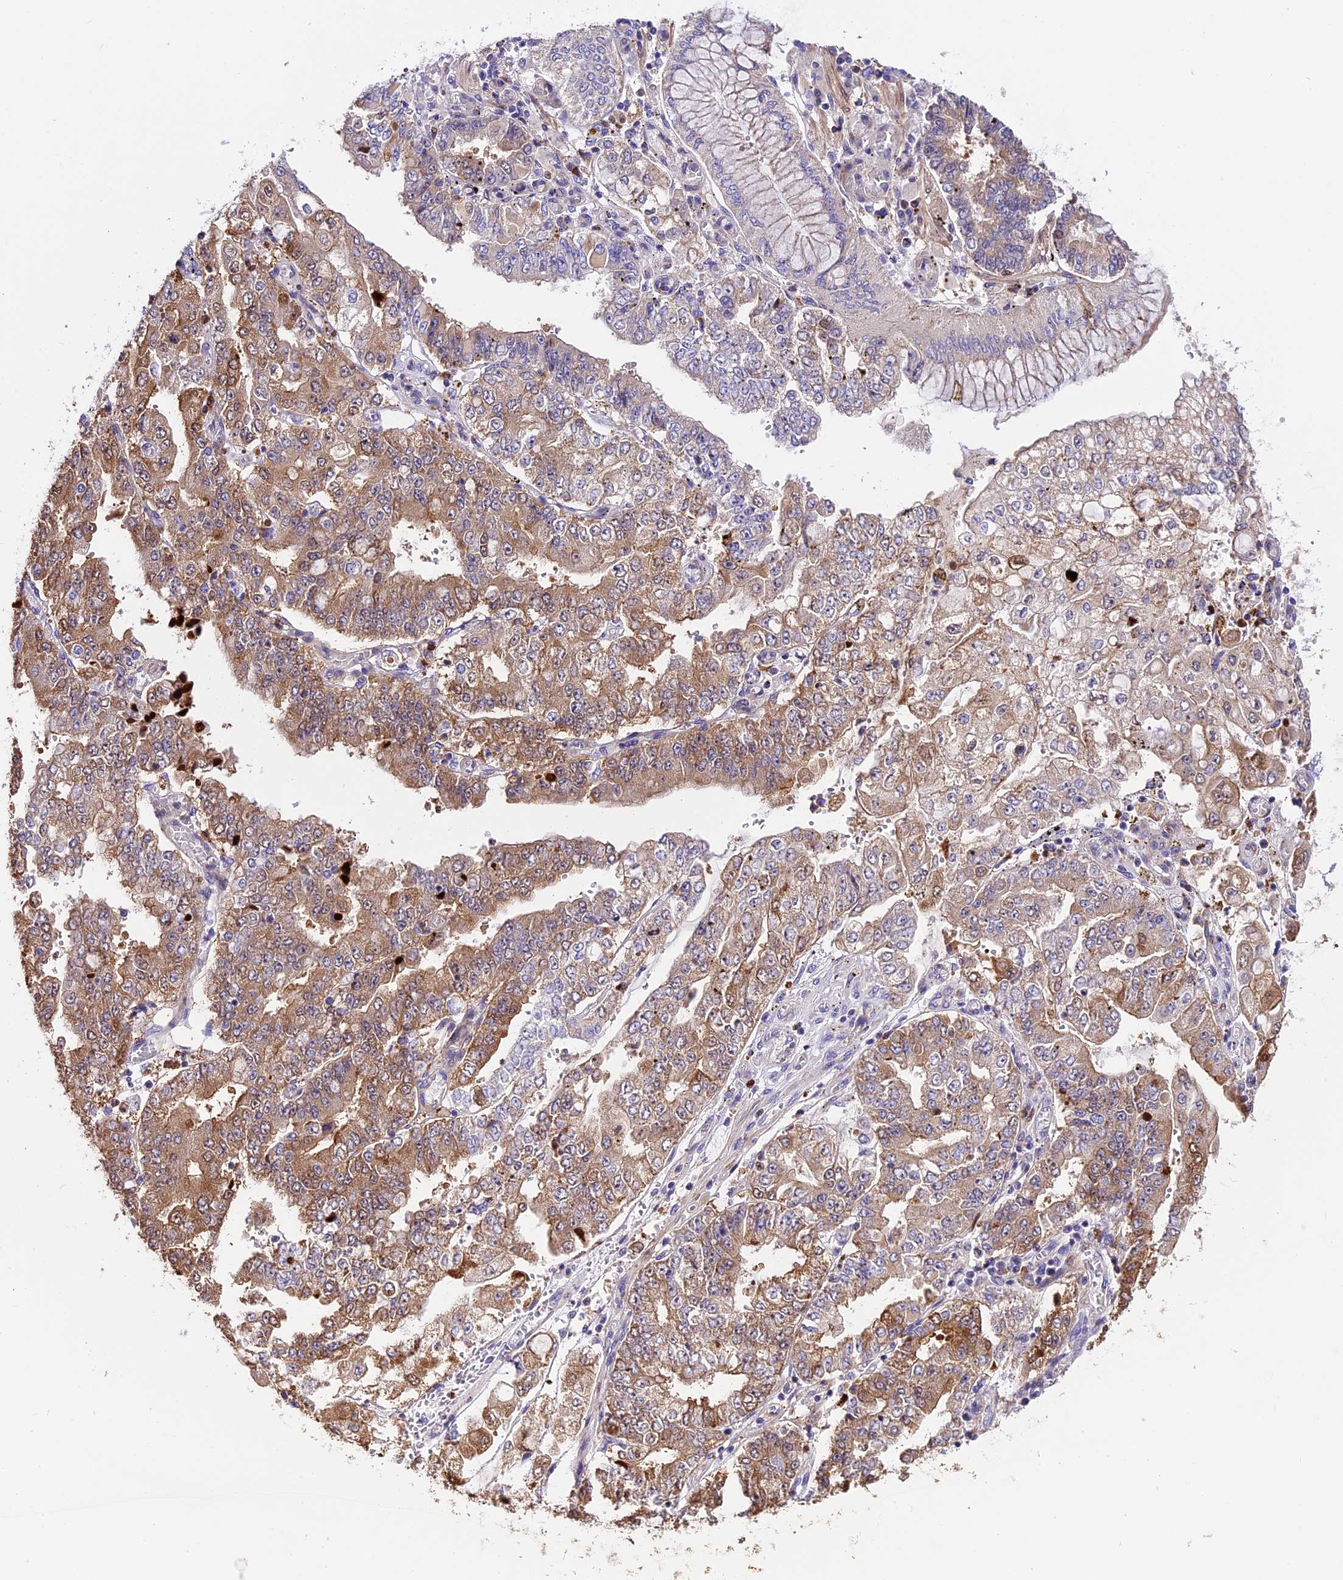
{"staining": {"intensity": "moderate", "quantity": "25%-75%", "location": "cytoplasmic/membranous"}, "tissue": "stomach cancer", "cell_type": "Tumor cells", "image_type": "cancer", "snomed": [{"axis": "morphology", "description": "Adenocarcinoma, NOS"}, {"axis": "topography", "description": "Stomach"}], "caption": "Immunohistochemical staining of stomach cancer (adenocarcinoma) exhibits medium levels of moderate cytoplasmic/membranous protein positivity in approximately 25%-75% of tumor cells.", "gene": "MAP3K7CL", "patient": {"sex": "male", "age": 76}}